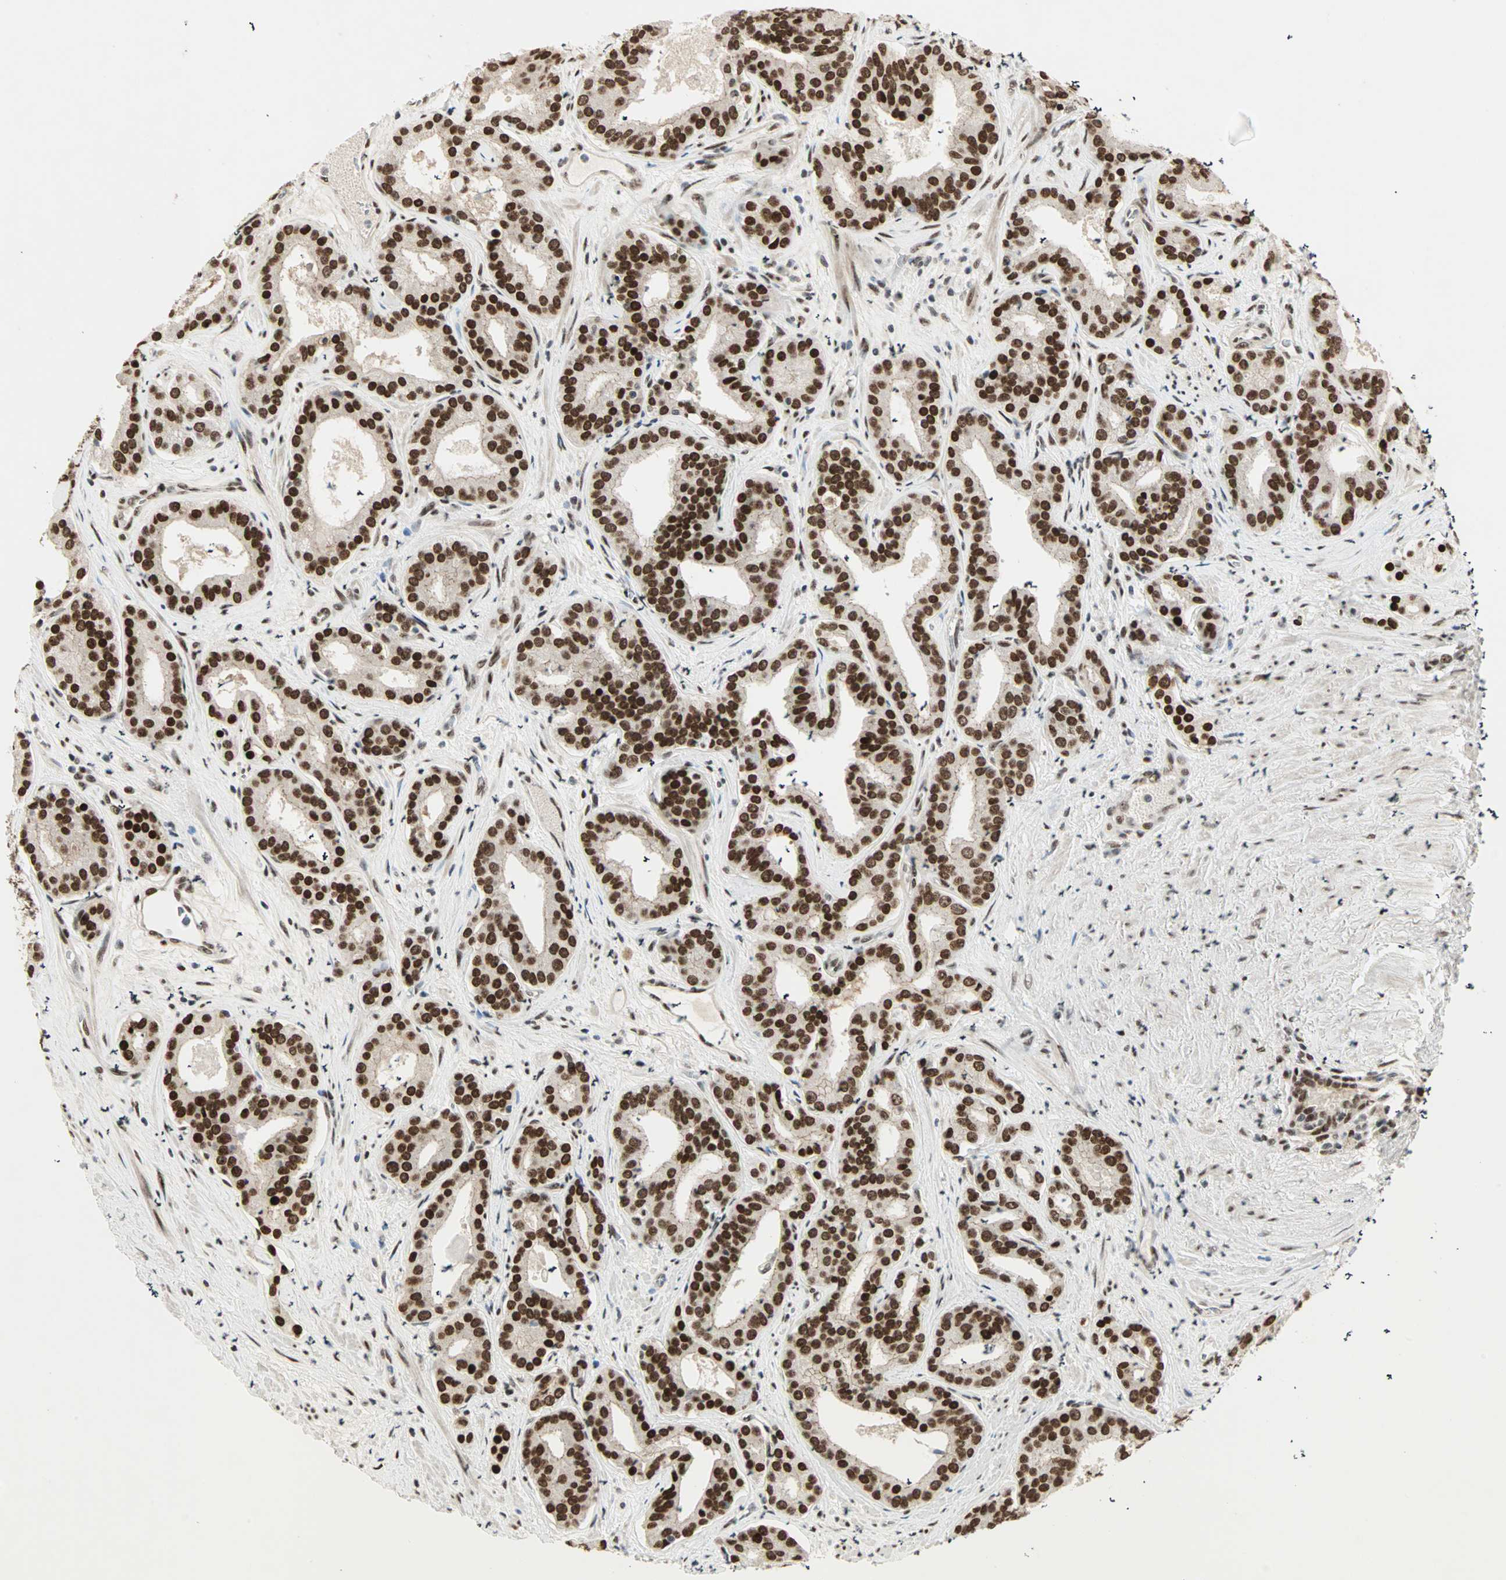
{"staining": {"intensity": "strong", "quantity": ">75%", "location": "nuclear"}, "tissue": "prostate cancer", "cell_type": "Tumor cells", "image_type": "cancer", "snomed": [{"axis": "morphology", "description": "Adenocarcinoma, Low grade"}, {"axis": "topography", "description": "Prostate"}], "caption": "IHC histopathology image of neoplastic tissue: prostate cancer stained using immunohistochemistry displays high levels of strong protein expression localized specifically in the nuclear of tumor cells, appearing as a nuclear brown color.", "gene": "BLM", "patient": {"sex": "male", "age": 63}}